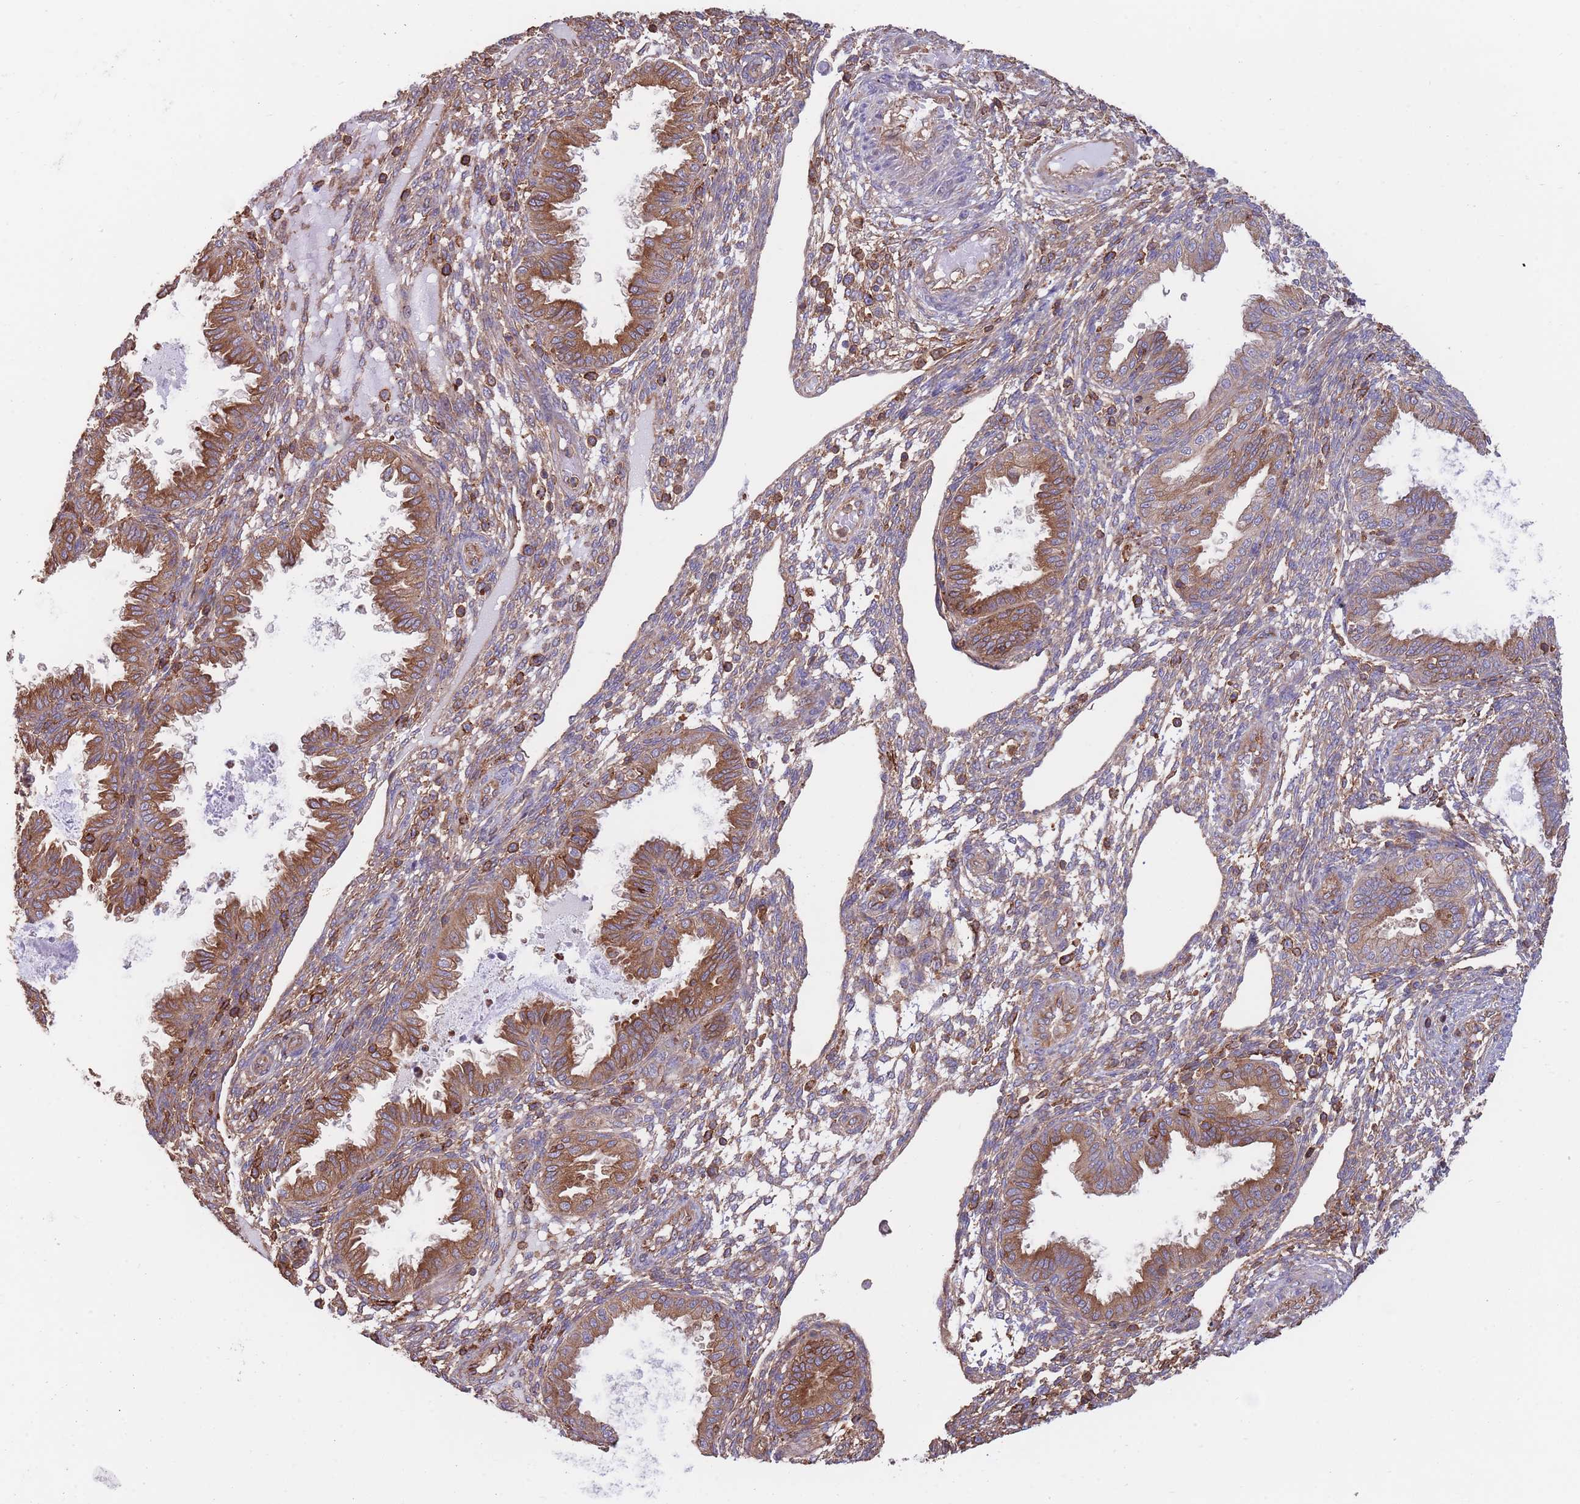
{"staining": {"intensity": "moderate", "quantity": ">75%", "location": "cytoplasmic/membranous"}, "tissue": "endometrium", "cell_type": "Cells in endometrial stroma", "image_type": "normal", "snomed": [{"axis": "morphology", "description": "Normal tissue, NOS"}, {"axis": "topography", "description": "Endometrium"}], "caption": "An immunohistochemistry micrograph of benign tissue is shown. Protein staining in brown shows moderate cytoplasmic/membranous positivity in endometrium within cells in endometrial stroma.", "gene": "LRRN4CL", "patient": {"sex": "female", "age": 33}}